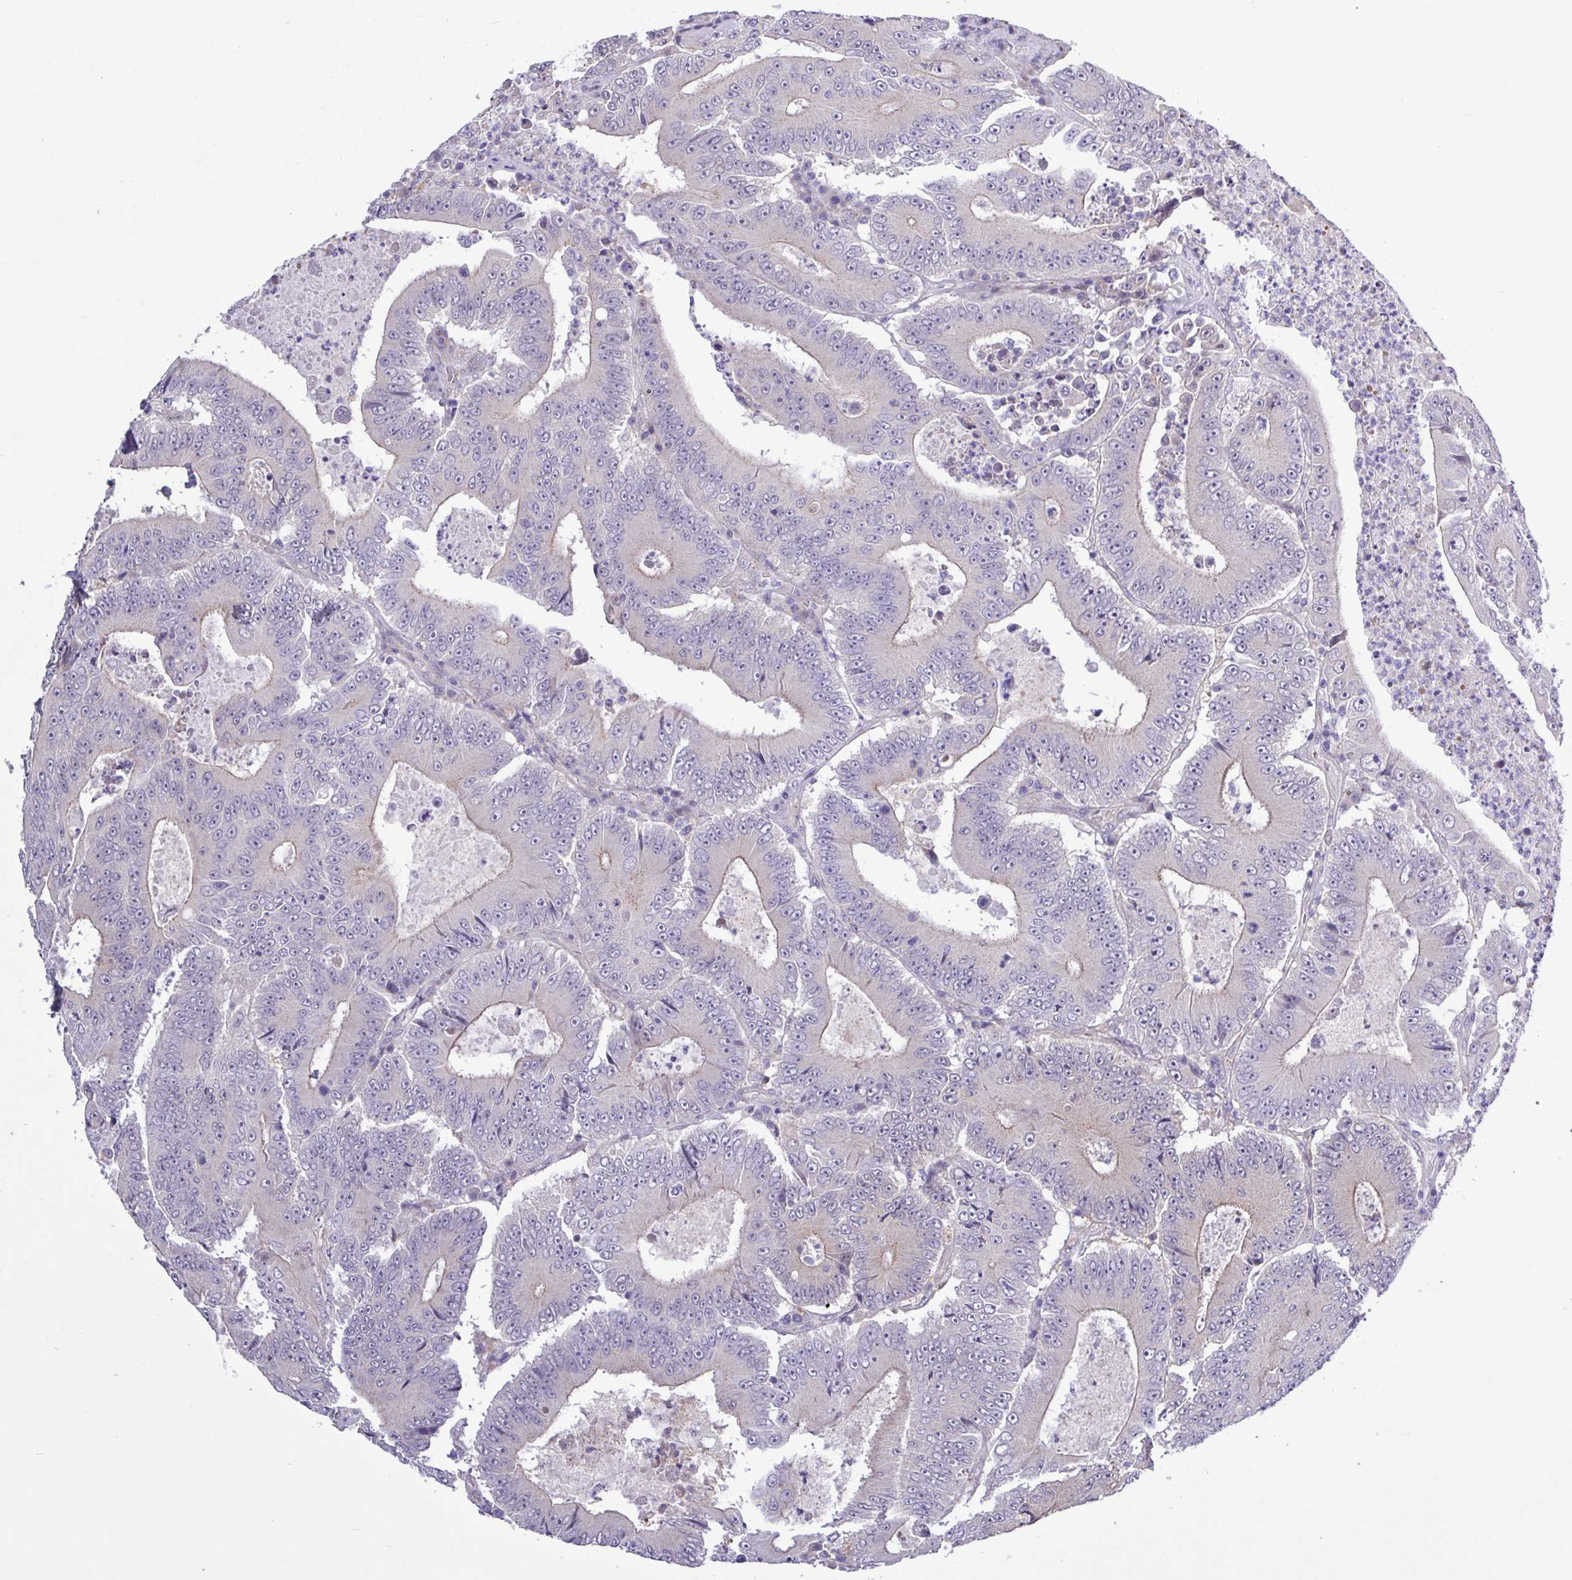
{"staining": {"intensity": "weak", "quantity": "<25%", "location": "cytoplasmic/membranous"}, "tissue": "colorectal cancer", "cell_type": "Tumor cells", "image_type": "cancer", "snomed": [{"axis": "morphology", "description": "Adenocarcinoma, NOS"}, {"axis": "topography", "description": "Colon"}], "caption": "The immunohistochemistry (IHC) image has no significant positivity in tumor cells of colorectal cancer (adenocarcinoma) tissue.", "gene": "SPINK8", "patient": {"sex": "male", "age": 83}}